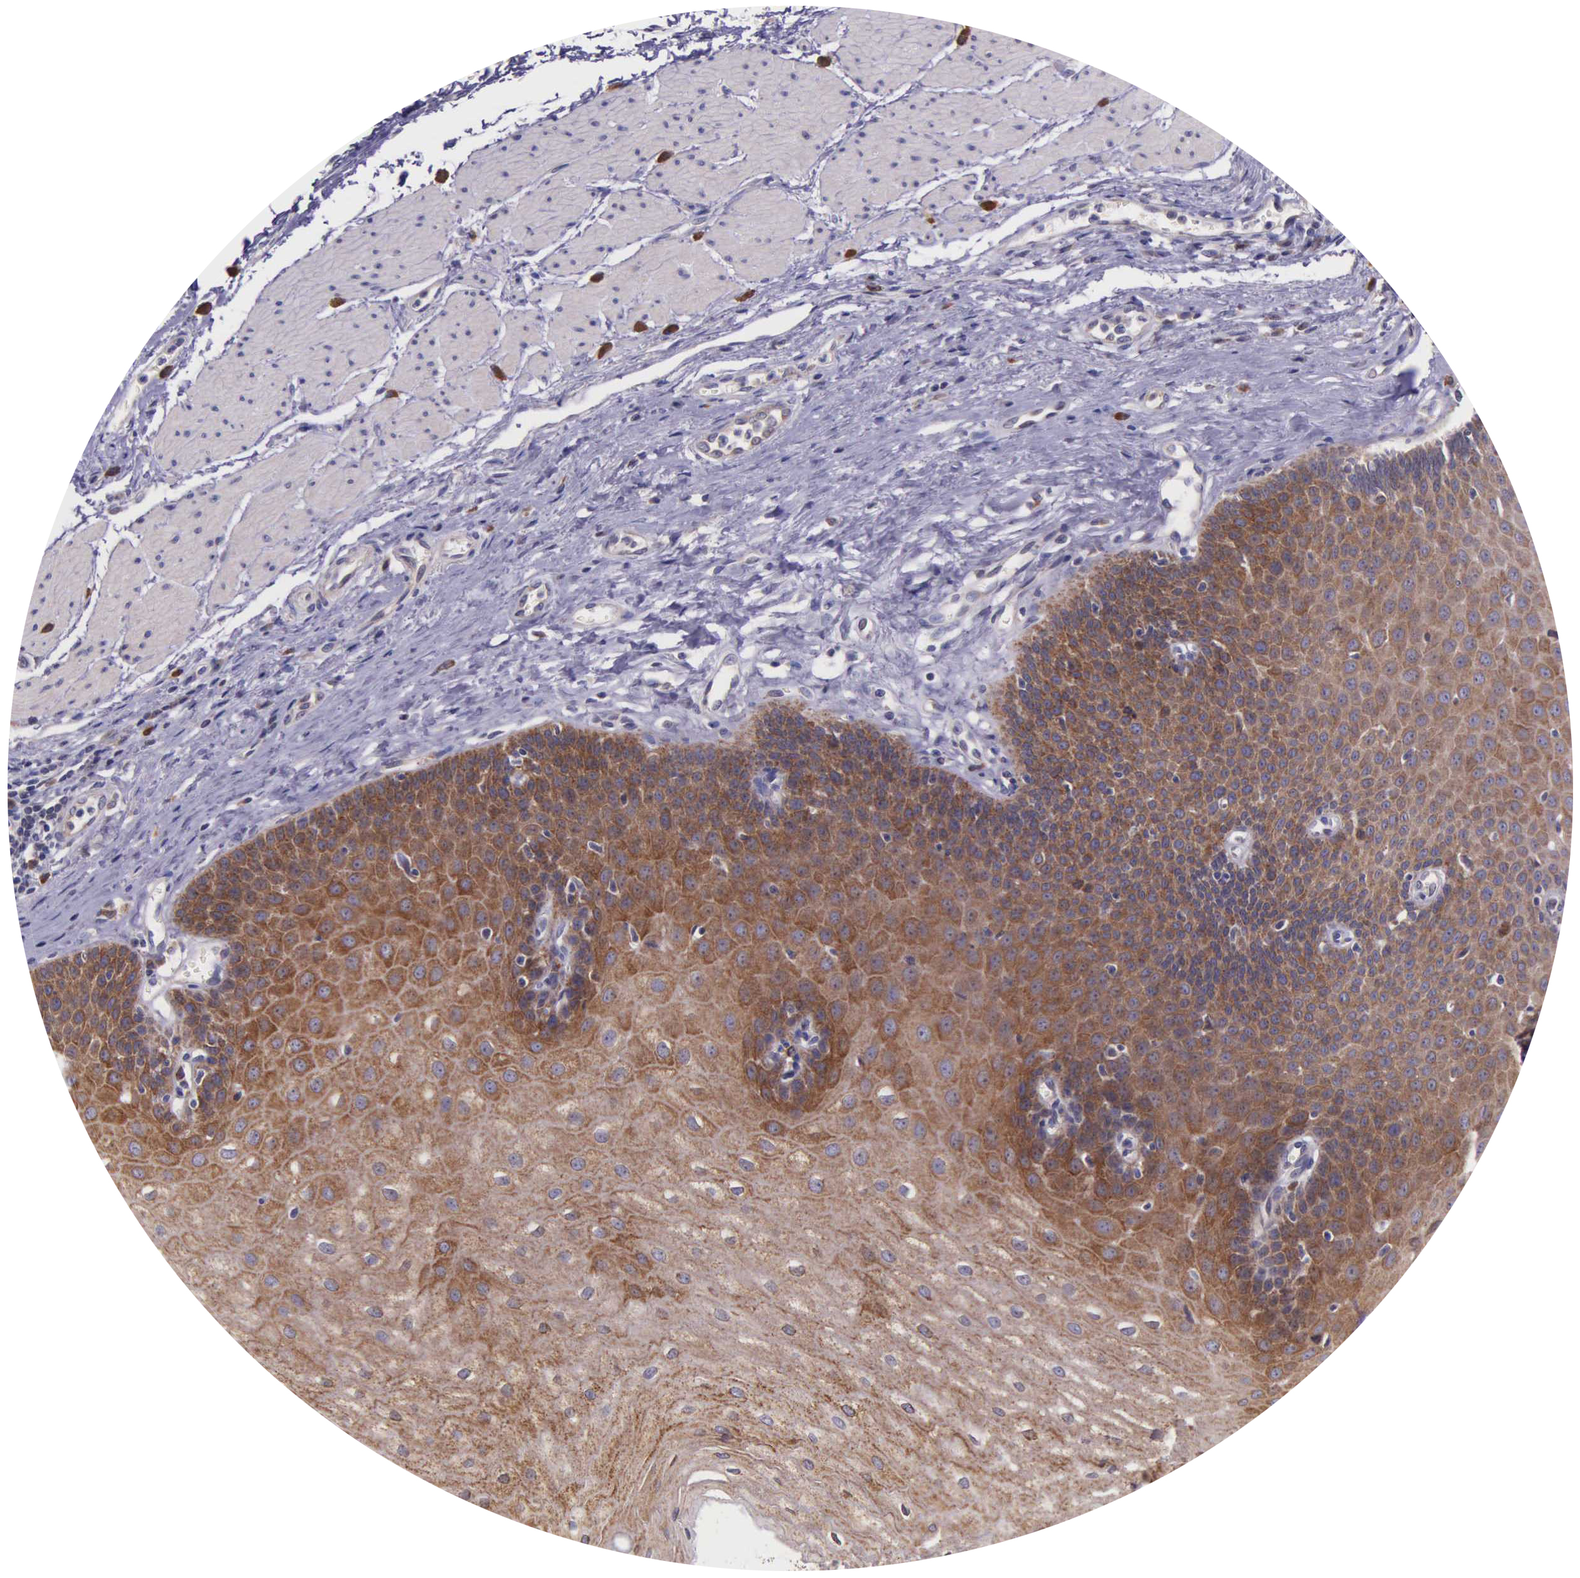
{"staining": {"intensity": "strong", "quantity": ">75%", "location": "cytoplasmic/membranous"}, "tissue": "esophagus", "cell_type": "Squamous epithelial cells", "image_type": "normal", "snomed": [{"axis": "morphology", "description": "Normal tissue, NOS"}, {"axis": "topography", "description": "Esophagus"}], "caption": "This is a histology image of immunohistochemistry staining of benign esophagus, which shows strong staining in the cytoplasmic/membranous of squamous epithelial cells.", "gene": "NSDHL", "patient": {"sex": "male", "age": 65}}